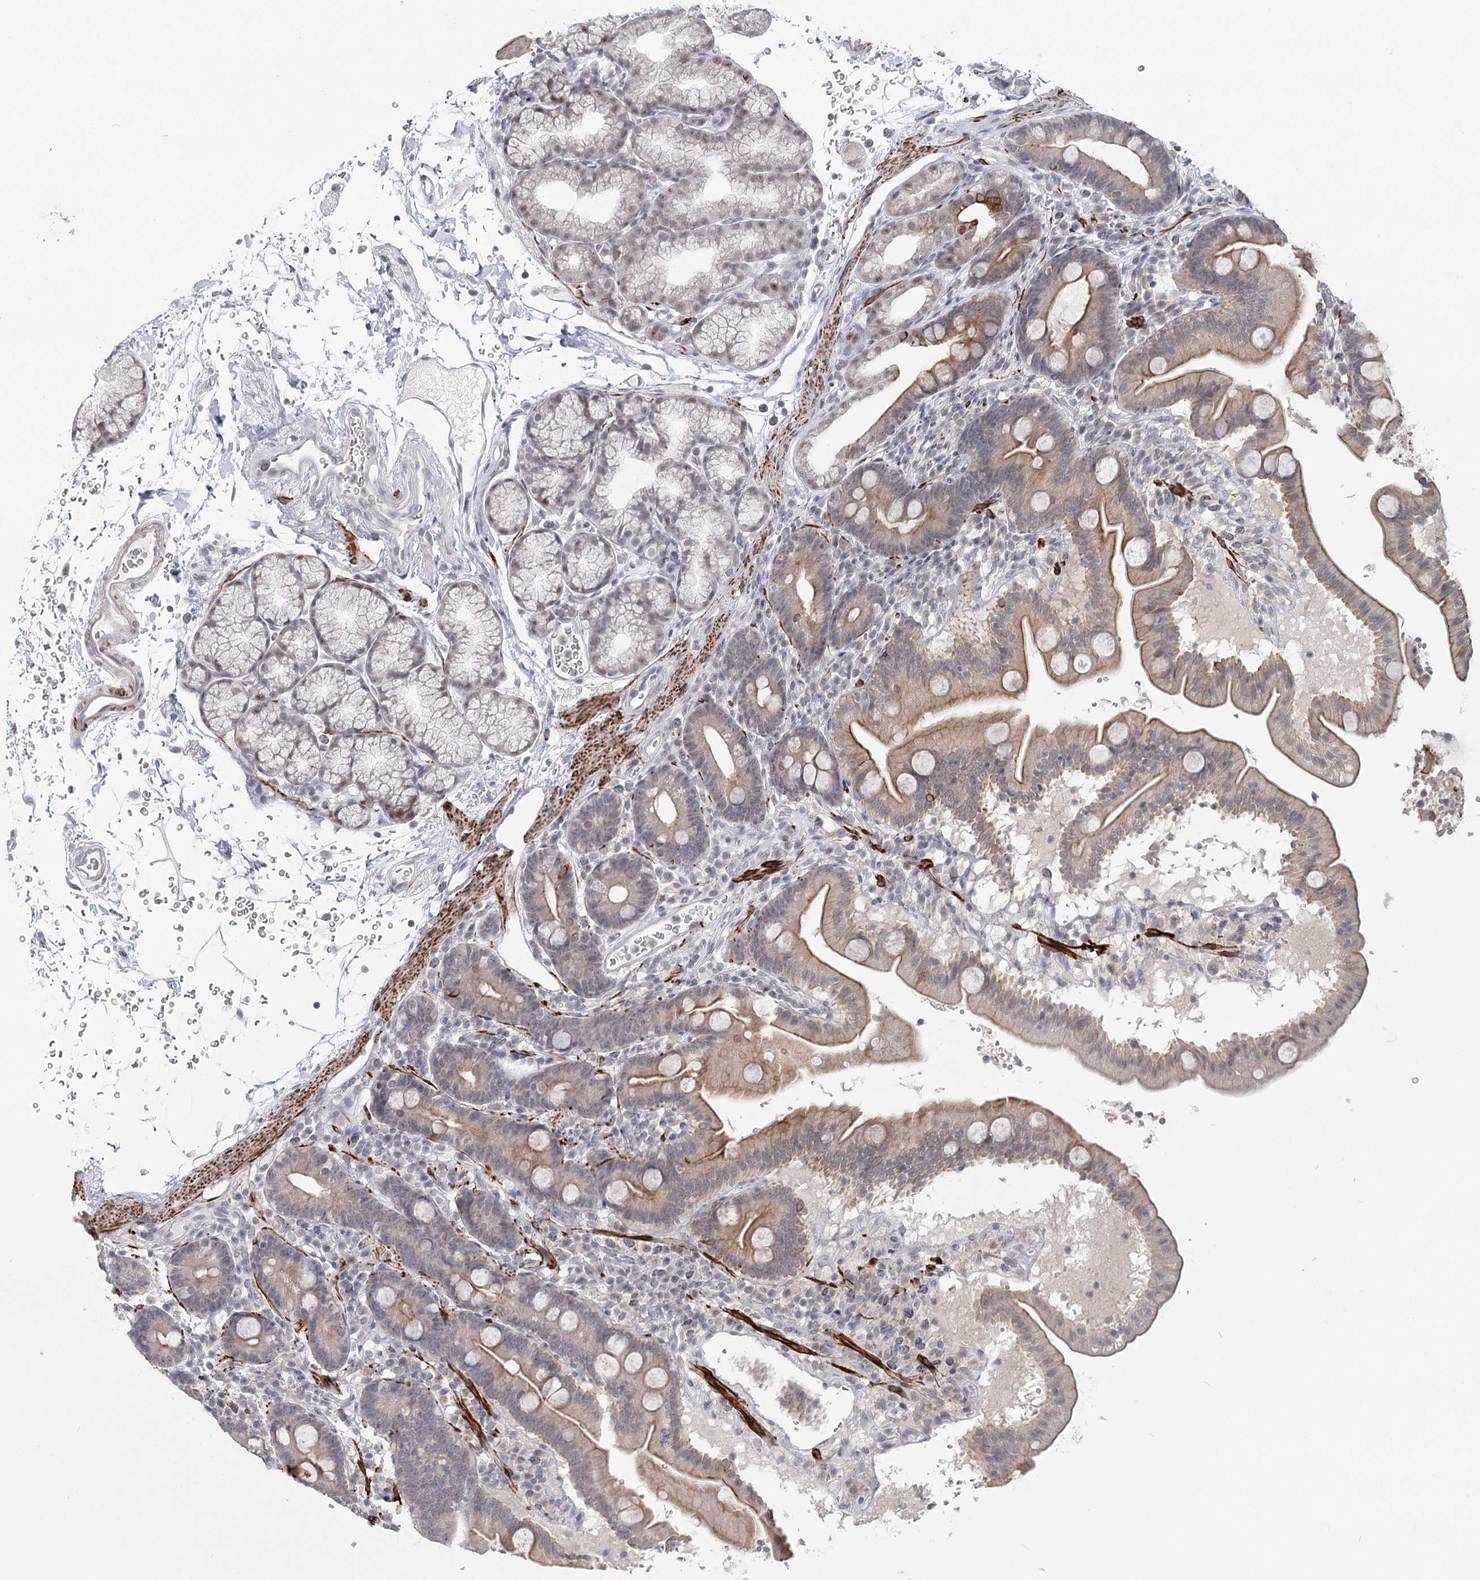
{"staining": {"intensity": "weak", "quantity": ">75%", "location": "cytoplasmic/membranous"}, "tissue": "duodenum", "cell_type": "Glandular cells", "image_type": "normal", "snomed": [{"axis": "morphology", "description": "Normal tissue, NOS"}, {"axis": "topography", "description": "Duodenum"}], "caption": "DAB immunohistochemical staining of normal human duodenum displays weak cytoplasmic/membranous protein expression in approximately >75% of glandular cells.", "gene": "TMEM70", "patient": {"sex": "male", "age": 54}}